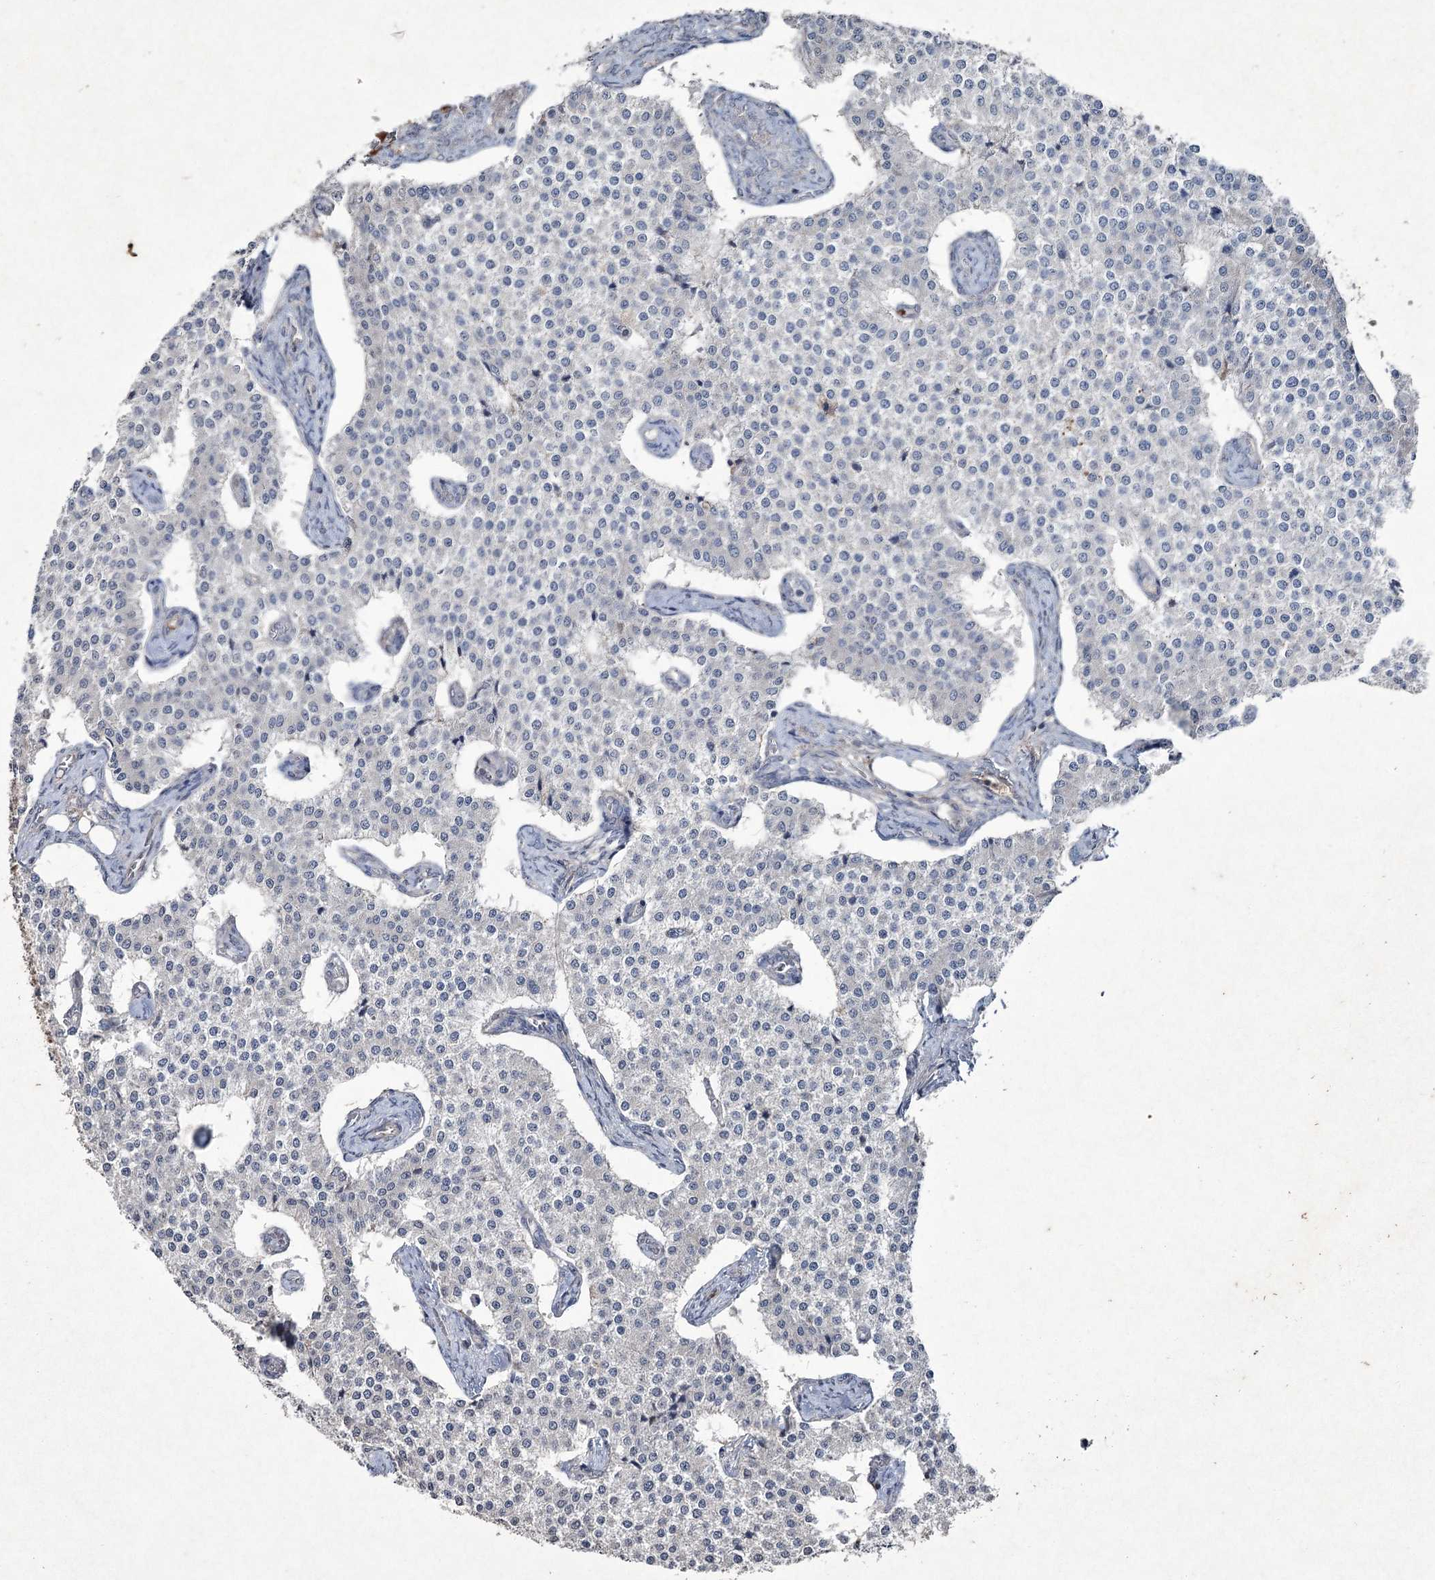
{"staining": {"intensity": "negative", "quantity": "none", "location": "none"}, "tissue": "carcinoid", "cell_type": "Tumor cells", "image_type": "cancer", "snomed": [{"axis": "morphology", "description": "Carcinoid, malignant, NOS"}, {"axis": "topography", "description": "Colon"}], "caption": "High magnification brightfield microscopy of carcinoid stained with DAB (3,3'-diaminobenzidine) (brown) and counterstained with hematoxylin (blue): tumor cells show no significant expression.", "gene": "PGLYRP2", "patient": {"sex": "female", "age": 52}}